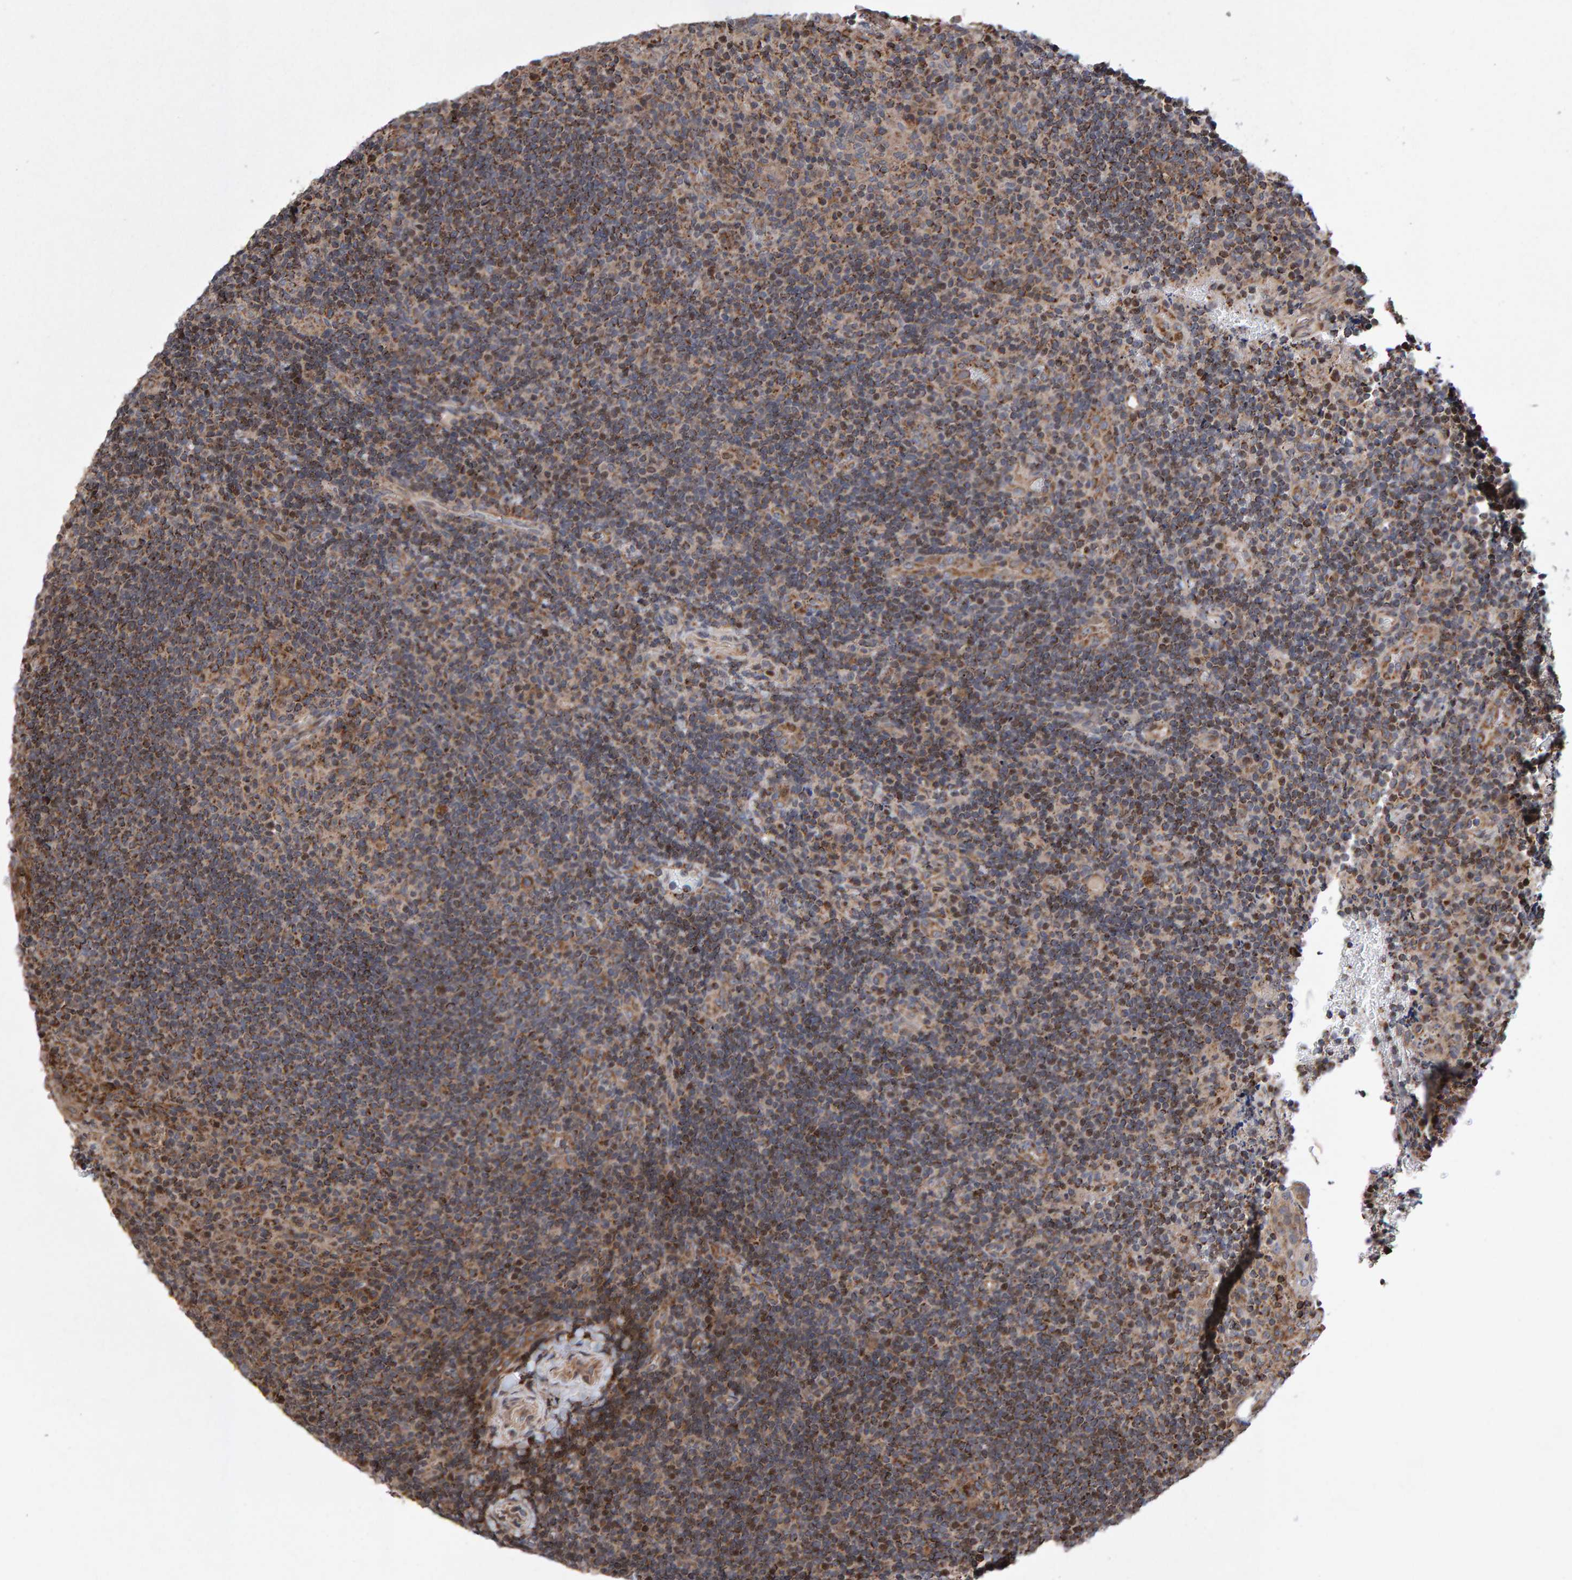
{"staining": {"intensity": "moderate", "quantity": "25%-75%", "location": "cytoplasmic/membranous"}, "tissue": "lymphoma", "cell_type": "Tumor cells", "image_type": "cancer", "snomed": [{"axis": "morphology", "description": "Malignant lymphoma, non-Hodgkin's type, High grade"}, {"axis": "topography", "description": "Tonsil"}], "caption": "Lymphoma stained with a brown dye shows moderate cytoplasmic/membranous positive staining in approximately 25%-75% of tumor cells.", "gene": "PECR", "patient": {"sex": "female", "age": 36}}